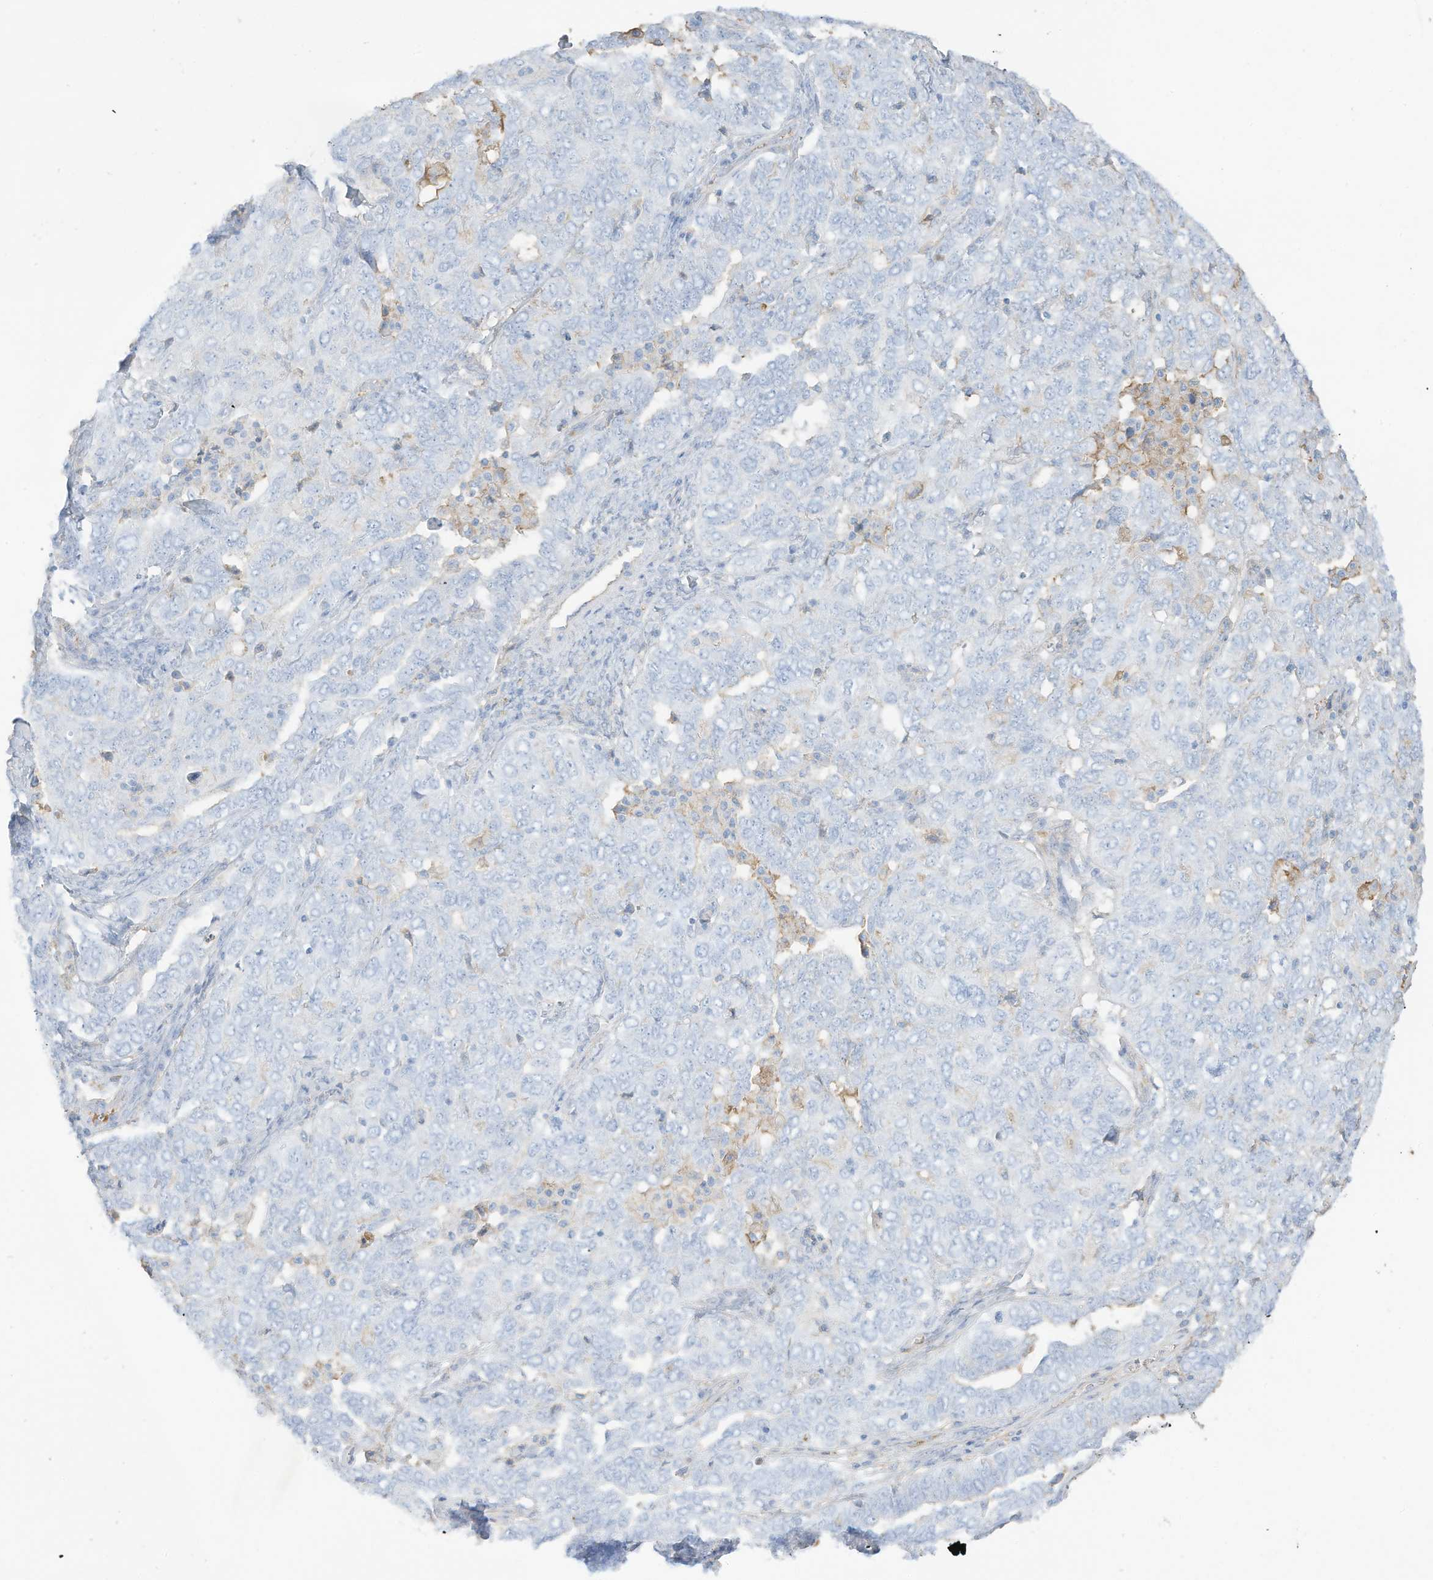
{"staining": {"intensity": "negative", "quantity": "none", "location": "none"}, "tissue": "ovarian cancer", "cell_type": "Tumor cells", "image_type": "cancer", "snomed": [{"axis": "morphology", "description": "Carcinoma, endometroid"}, {"axis": "topography", "description": "Ovary"}], "caption": "High power microscopy histopathology image of an immunohistochemistry (IHC) image of ovarian cancer, revealing no significant expression in tumor cells.", "gene": "HSD17B13", "patient": {"sex": "female", "age": 62}}